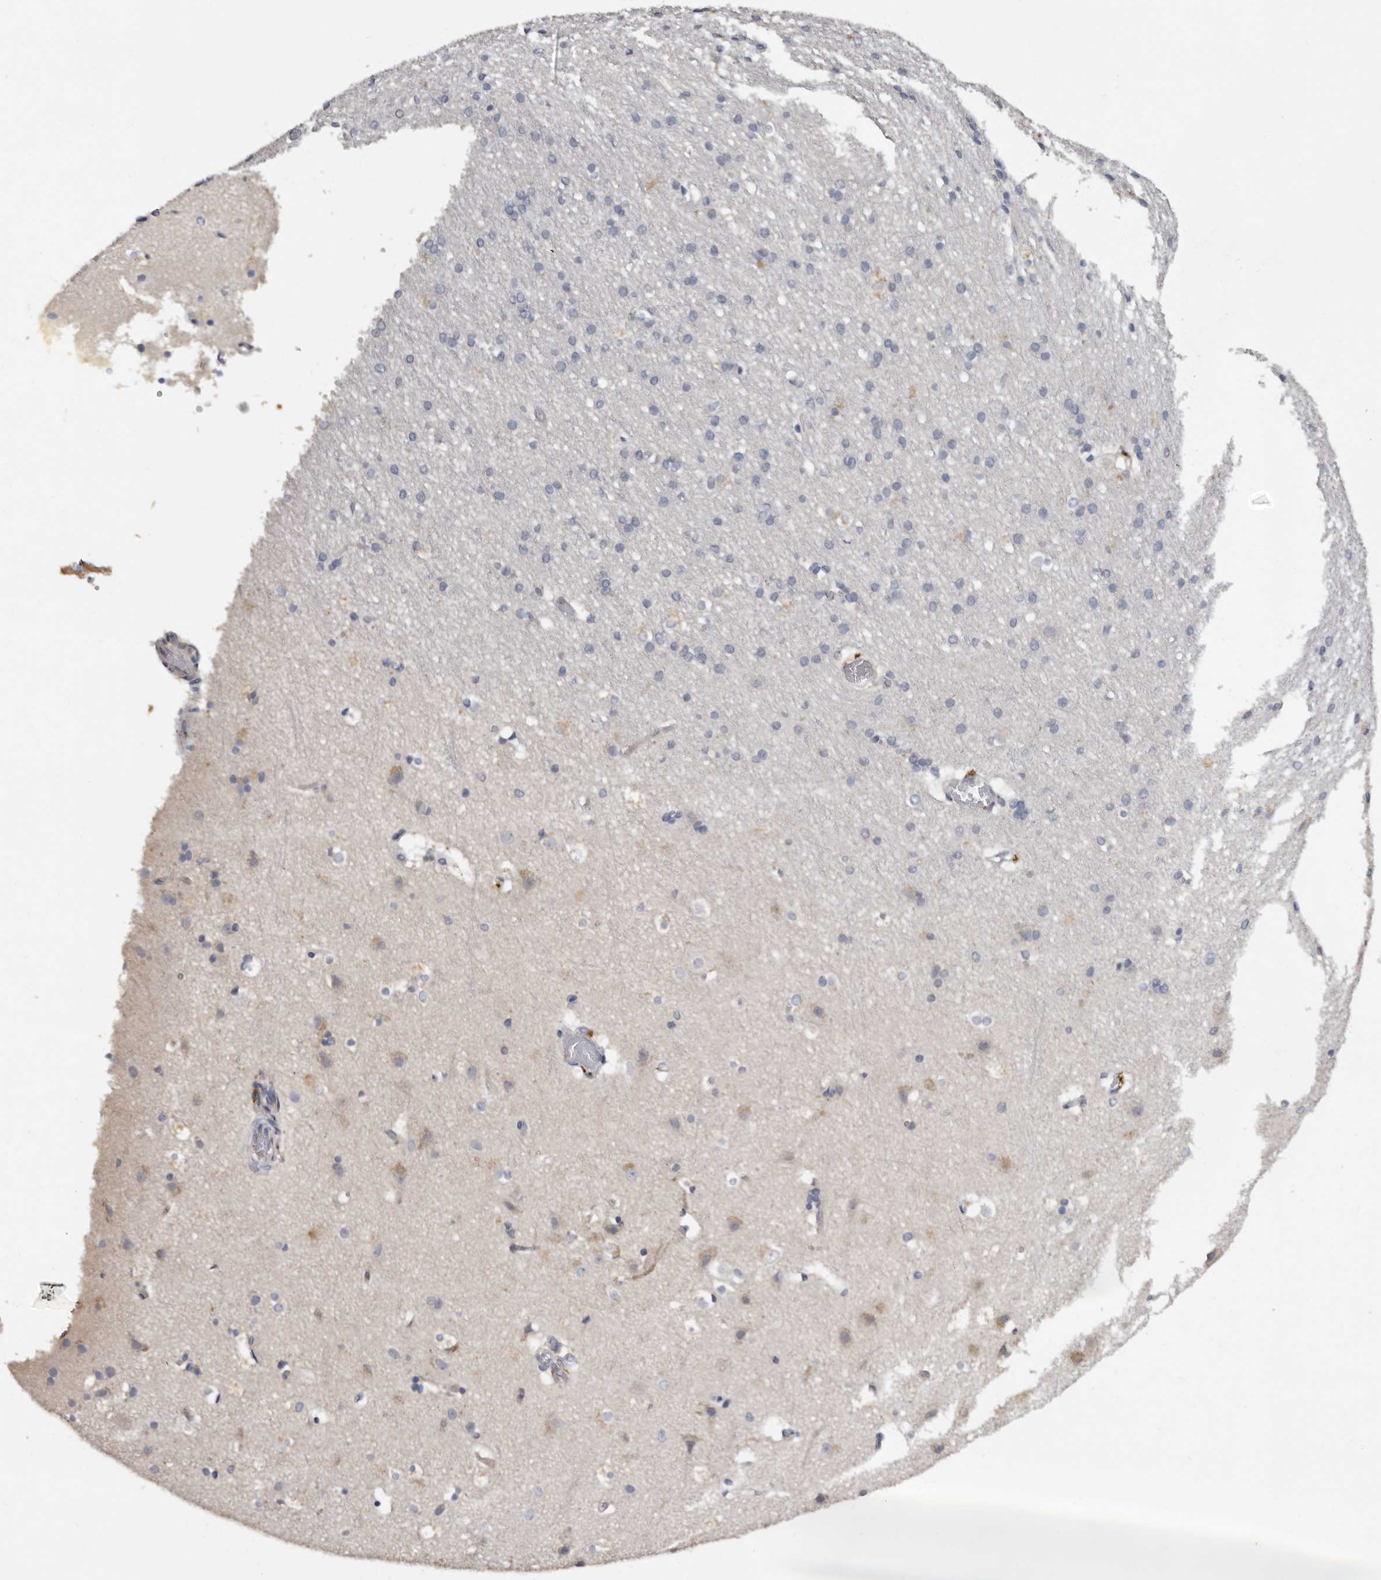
{"staining": {"intensity": "negative", "quantity": "none", "location": "none"}, "tissue": "cerebral cortex", "cell_type": "Endothelial cells", "image_type": "normal", "snomed": [{"axis": "morphology", "description": "Normal tissue, NOS"}, {"axis": "topography", "description": "Cerebral cortex"}], "caption": "Photomicrograph shows no significant protein expression in endothelial cells of unremarkable cerebral cortex. (Immunohistochemistry (ihc), brightfield microscopy, high magnification).", "gene": "DAP", "patient": {"sex": "male", "age": 54}}